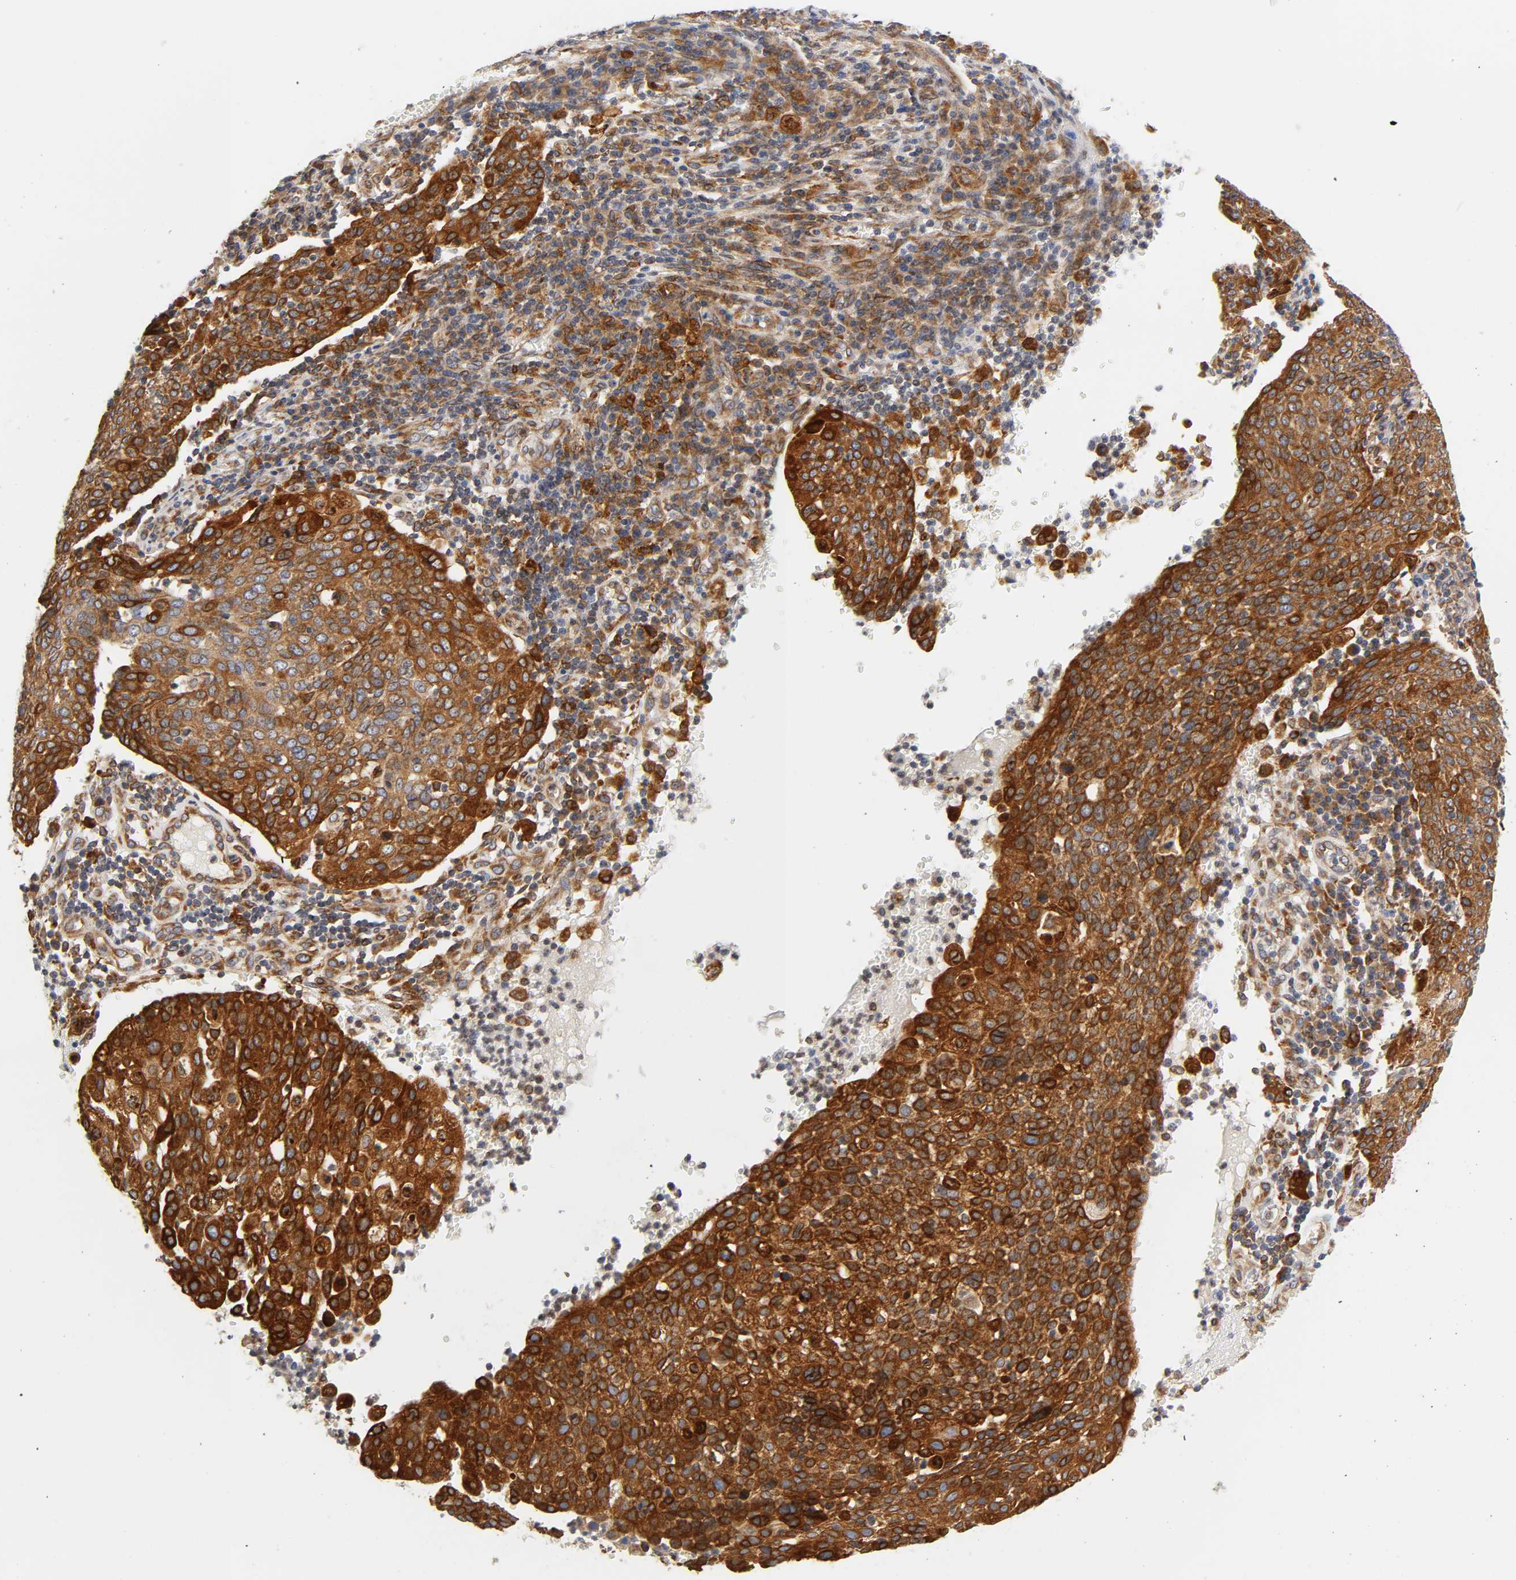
{"staining": {"intensity": "strong", "quantity": ">75%", "location": "cytoplasmic/membranous"}, "tissue": "cervical cancer", "cell_type": "Tumor cells", "image_type": "cancer", "snomed": [{"axis": "morphology", "description": "Squamous cell carcinoma, NOS"}, {"axis": "topography", "description": "Cervix"}], "caption": "Cervical squamous cell carcinoma was stained to show a protein in brown. There is high levels of strong cytoplasmic/membranous staining in about >75% of tumor cells.", "gene": "POR", "patient": {"sex": "female", "age": 40}}